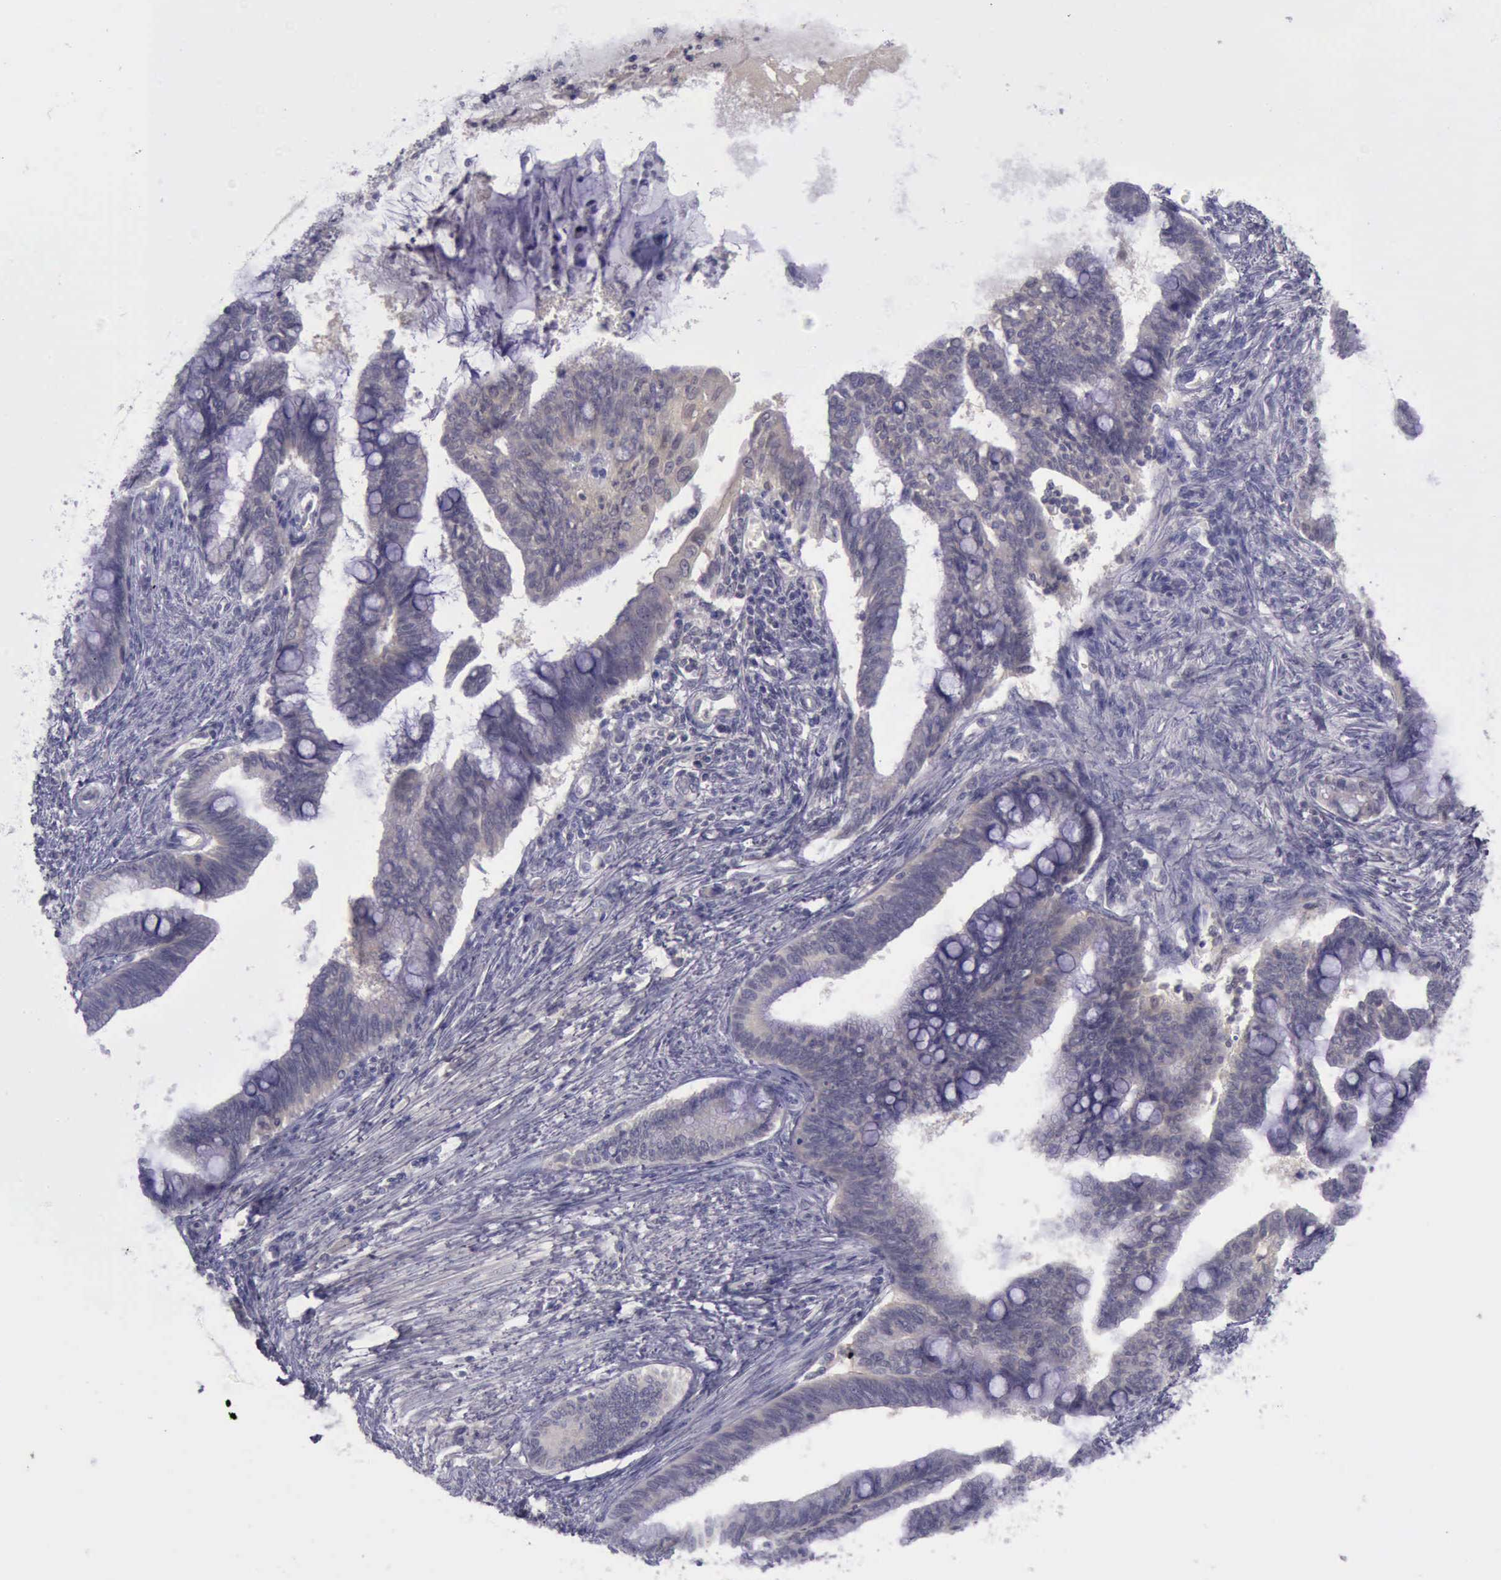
{"staining": {"intensity": "weak", "quantity": ">75%", "location": "cytoplasmic/membranous"}, "tissue": "cervical cancer", "cell_type": "Tumor cells", "image_type": "cancer", "snomed": [{"axis": "morphology", "description": "Adenocarcinoma, NOS"}, {"axis": "topography", "description": "Cervix"}], "caption": "This image displays adenocarcinoma (cervical) stained with IHC to label a protein in brown. The cytoplasmic/membranous of tumor cells show weak positivity for the protein. Nuclei are counter-stained blue.", "gene": "ARNT2", "patient": {"sex": "female", "age": 36}}